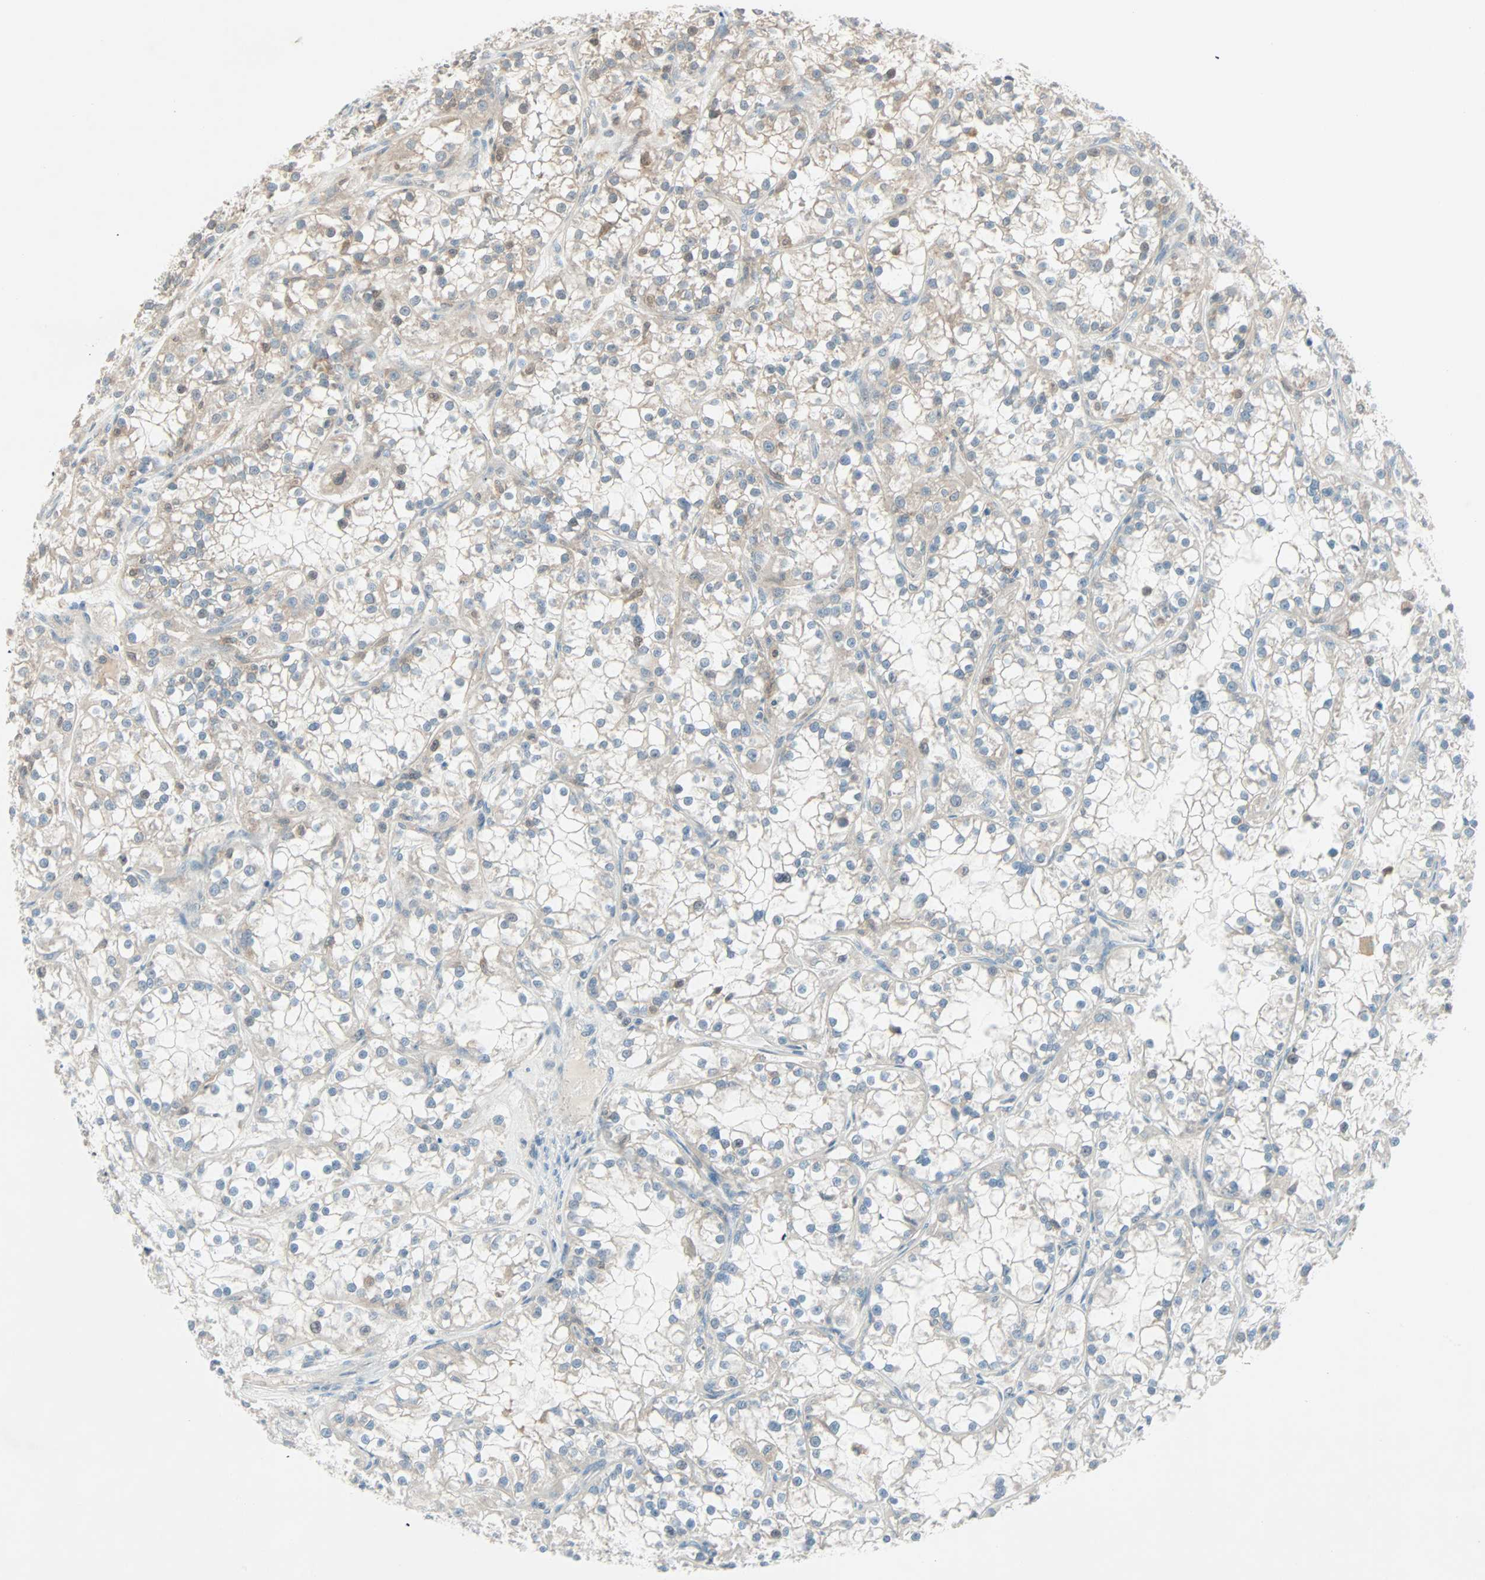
{"staining": {"intensity": "weak", "quantity": "25%-75%", "location": "cytoplasmic/membranous"}, "tissue": "renal cancer", "cell_type": "Tumor cells", "image_type": "cancer", "snomed": [{"axis": "morphology", "description": "Adenocarcinoma, NOS"}, {"axis": "topography", "description": "Kidney"}], "caption": "Immunohistochemistry photomicrograph of neoplastic tissue: renal adenocarcinoma stained using IHC exhibits low levels of weak protein expression localized specifically in the cytoplasmic/membranous of tumor cells, appearing as a cytoplasmic/membranous brown color.", "gene": "SMIM8", "patient": {"sex": "female", "age": 52}}